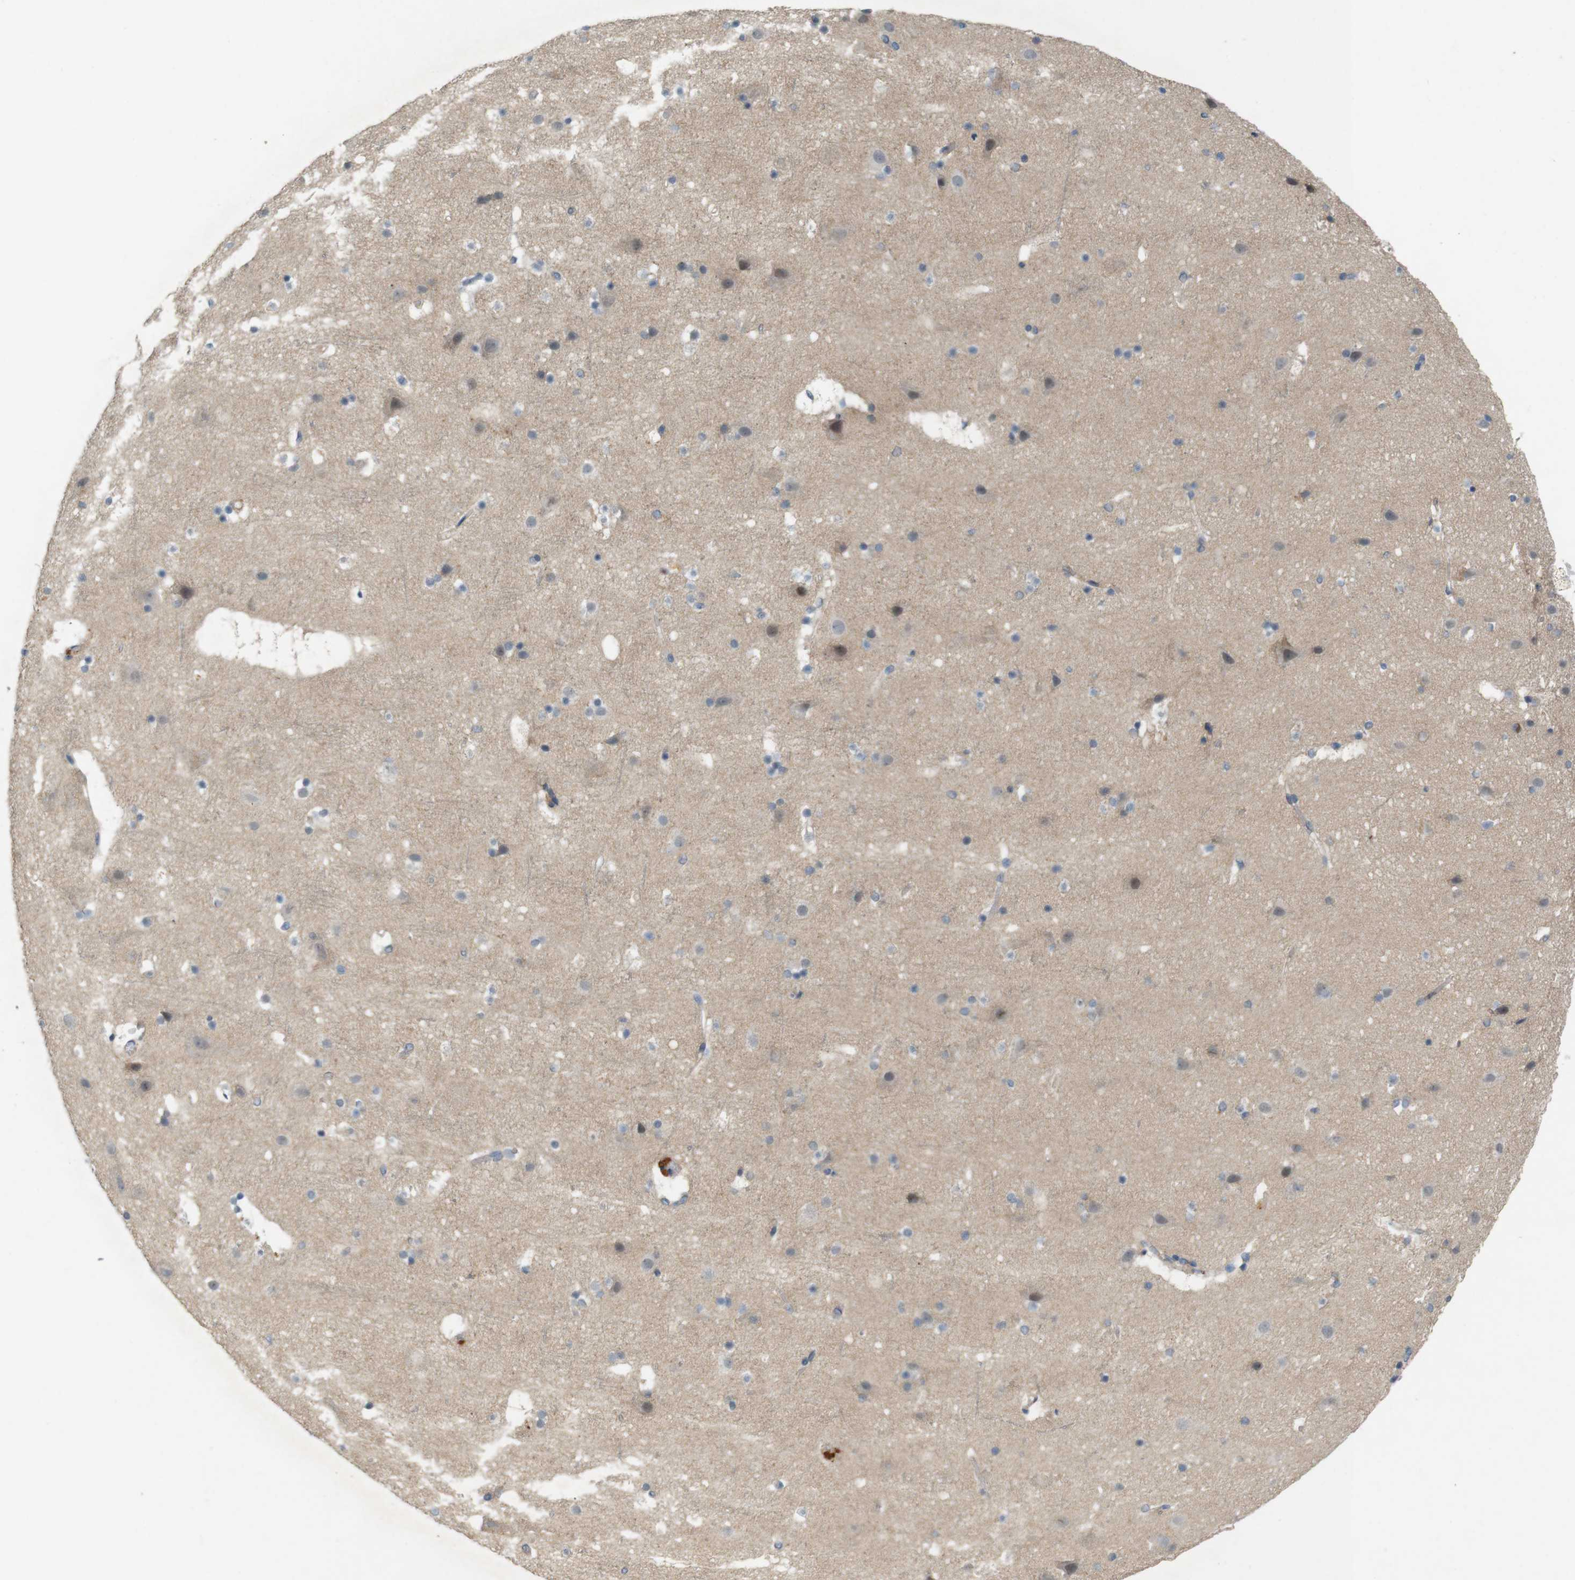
{"staining": {"intensity": "negative", "quantity": "none", "location": "none"}, "tissue": "cerebral cortex", "cell_type": "Endothelial cells", "image_type": "normal", "snomed": [{"axis": "morphology", "description": "Normal tissue, NOS"}, {"axis": "topography", "description": "Cerebral cortex"}], "caption": "Photomicrograph shows no significant protein positivity in endothelial cells of normal cerebral cortex. (DAB (3,3'-diaminobenzidine) immunohistochemistry (IHC), high magnification).", "gene": "PVR", "patient": {"sex": "male", "age": 45}}